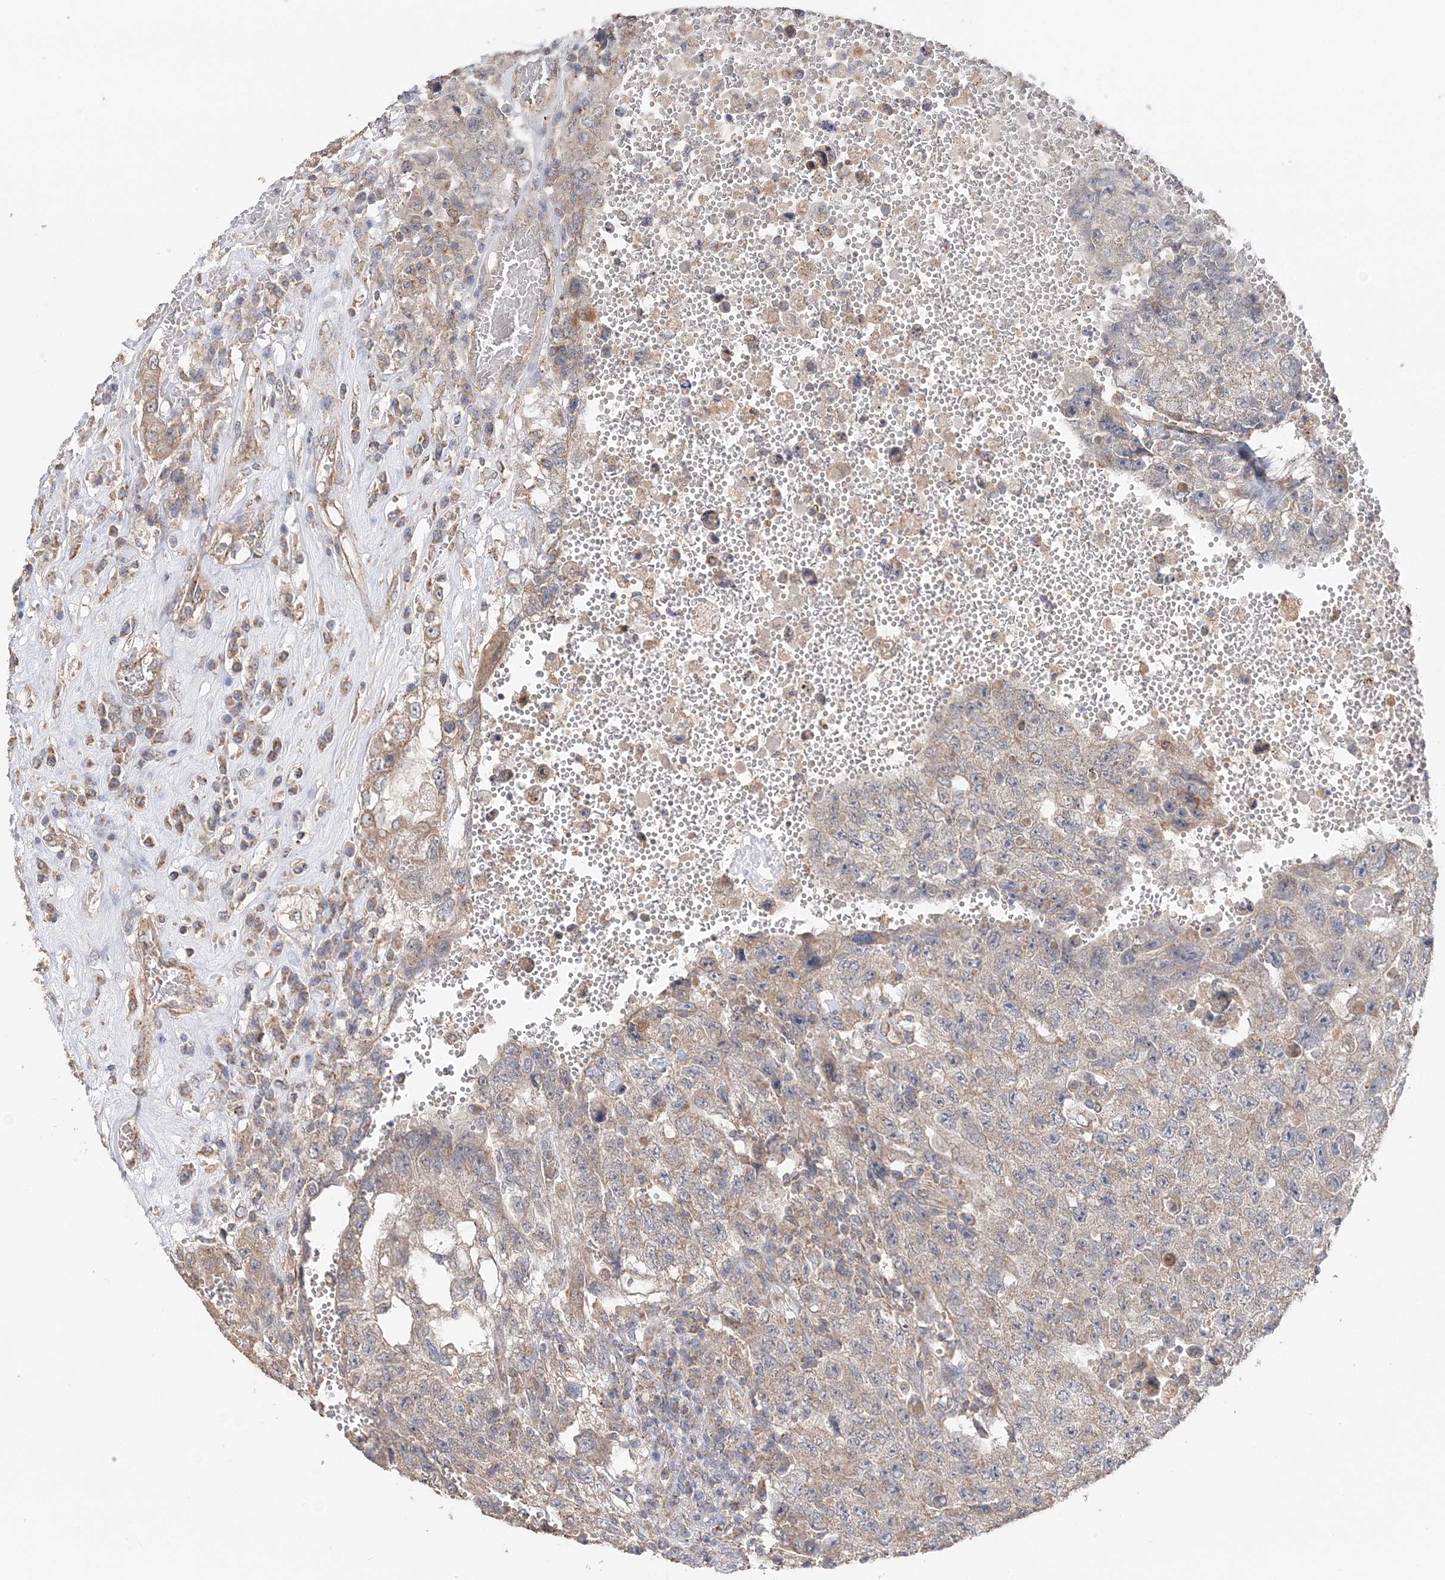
{"staining": {"intensity": "weak", "quantity": "25%-75%", "location": "cytoplasmic/membranous"}, "tissue": "testis cancer", "cell_type": "Tumor cells", "image_type": "cancer", "snomed": [{"axis": "morphology", "description": "Carcinoma, Embryonal, NOS"}, {"axis": "topography", "description": "Testis"}], "caption": "DAB (3,3'-diaminobenzidine) immunohistochemical staining of human testis cancer reveals weak cytoplasmic/membranous protein positivity in approximately 25%-75% of tumor cells.", "gene": "FBXO38", "patient": {"sex": "male", "age": 26}}